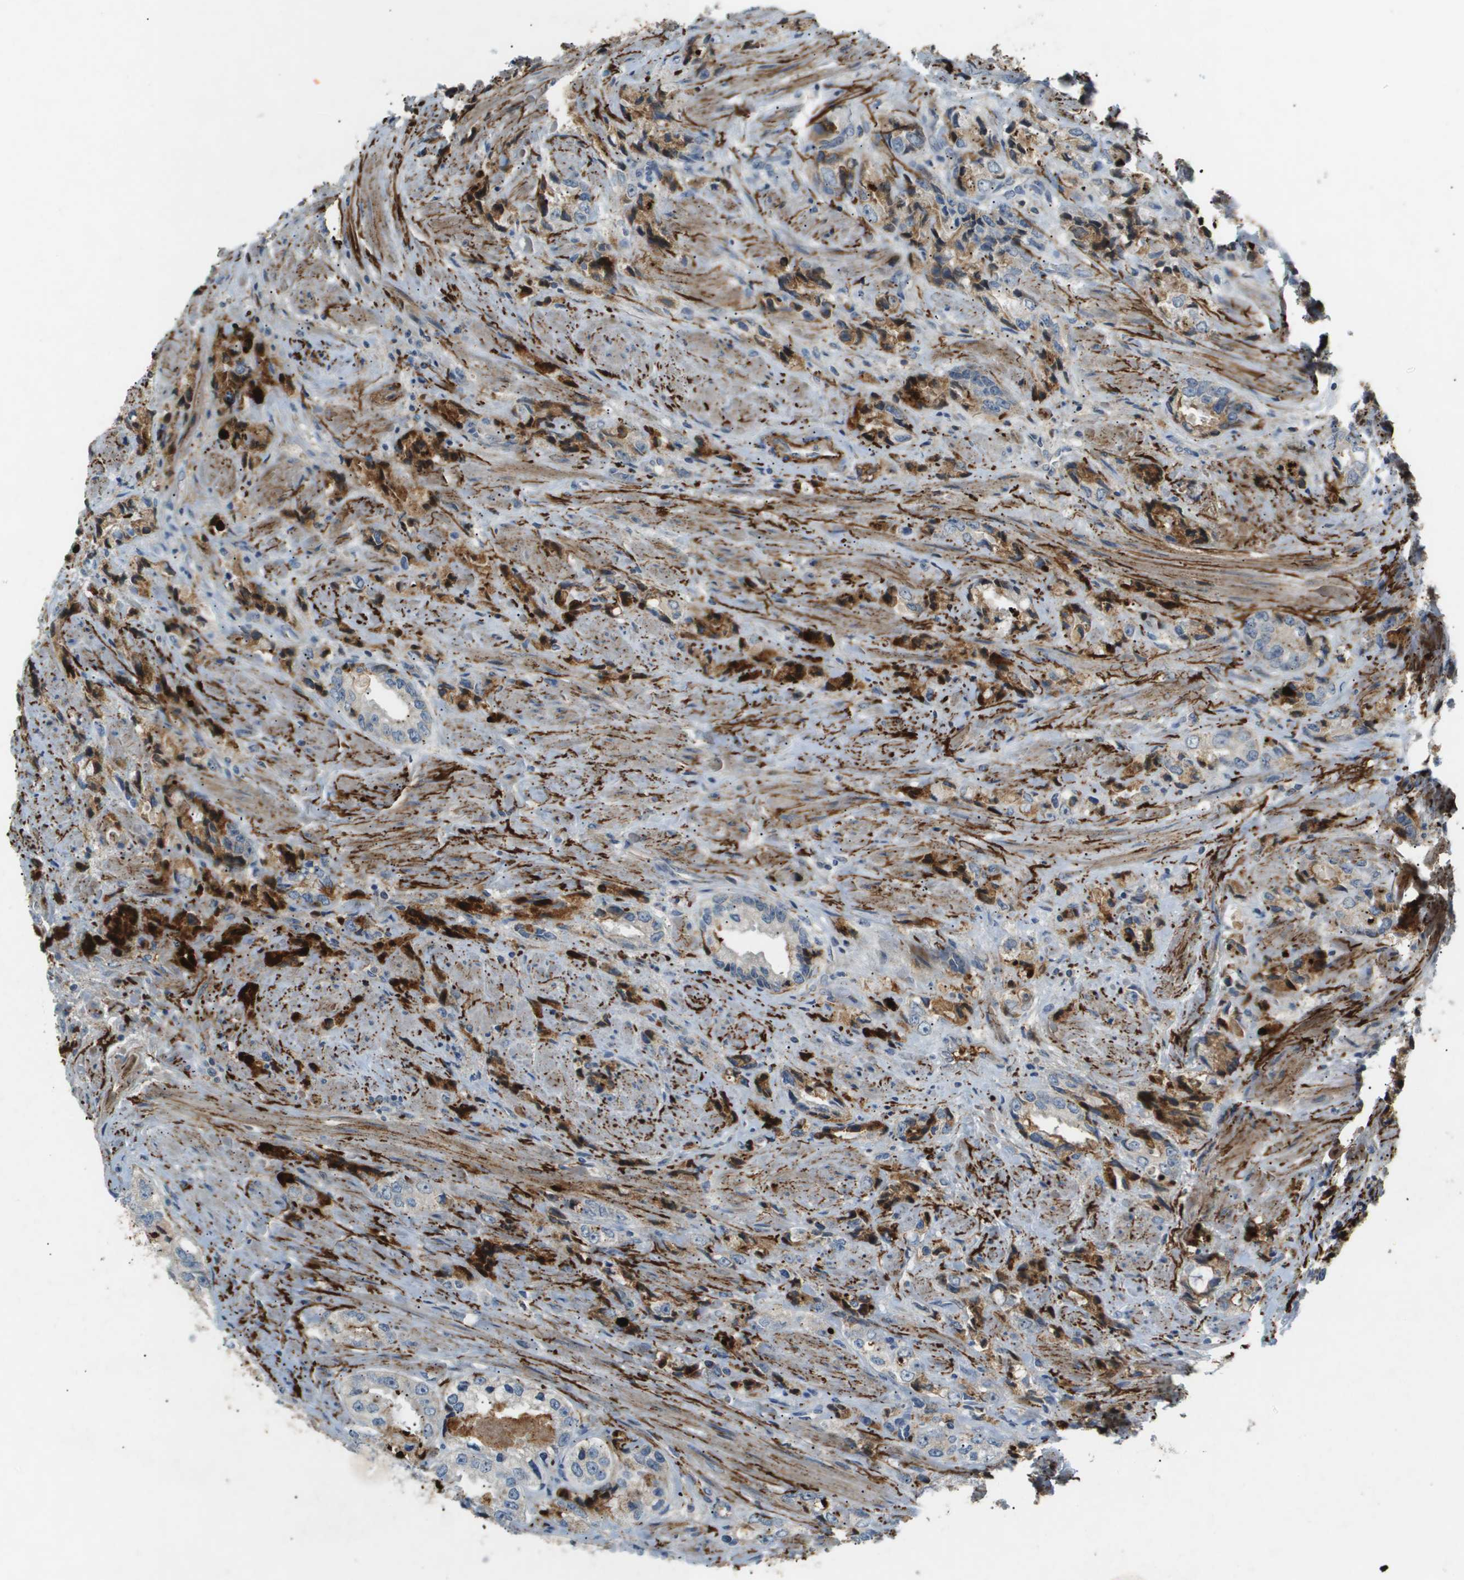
{"staining": {"intensity": "weak", "quantity": "<25%", "location": "cytoplasmic/membranous"}, "tissue": "prostate cancer", "cell_type": "Tumor cells", "image_type": "cancer", "snomed": [{"axis": "morphology", "description": "Adenocarcinoma, High grade"}, {"axis": "topography", "description": "Prostate"}], "caption": "A histopathology image of prostate cancer stained for a protein exhibits no brown staining in tumor cells.", "gene": "VTN", "patient": {"sex": "male", "age": 61}}